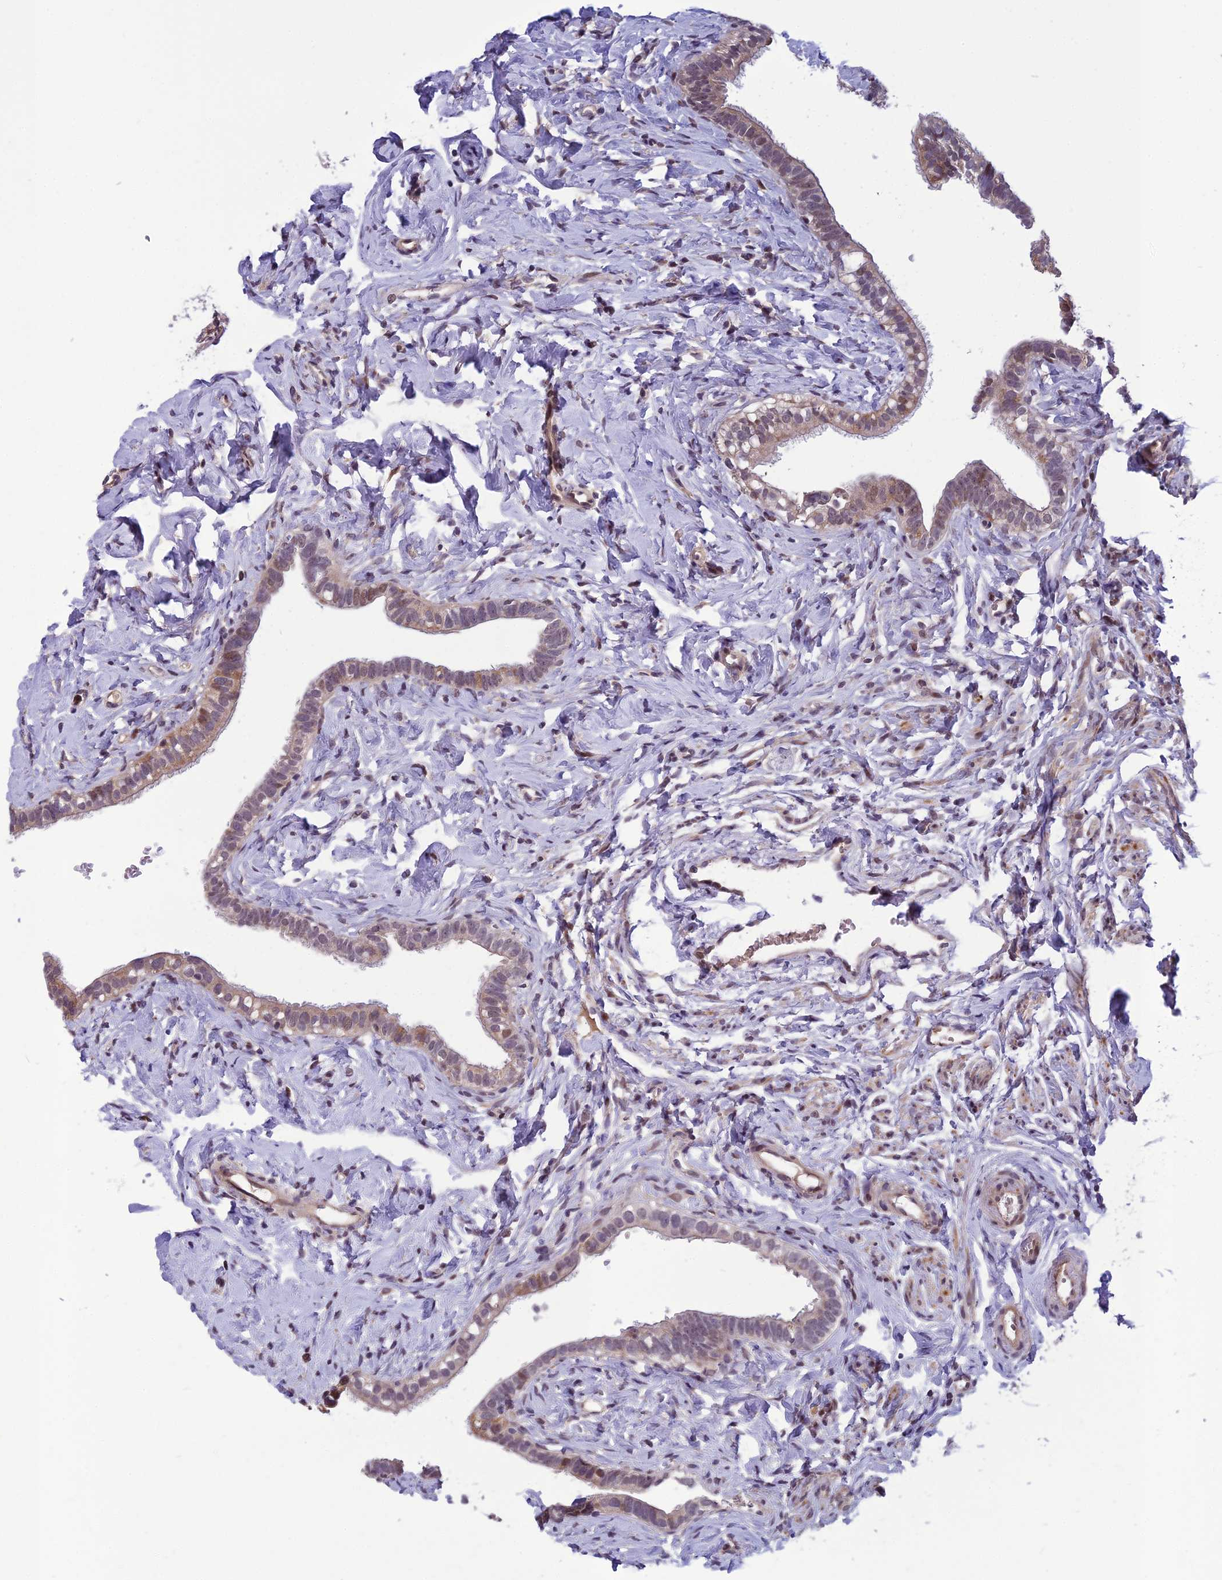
{"staining": {"intensity": "weak", "quantity": "25%-75%", "location": "nuclear"}, "tissue": "fallopian tube", "cell_type": "Glandular cells", "image_type": "normal", "snomed": [{"axis": "morphology", "description": "Normal tissue, NOS"}, {"axis": "topography", "description": "Fallopian tube"}], "caption": "Immunohistochemical staining of normal fallopian tube exhibits low levels of weak nuclear expression in approximately 25%-75% of glandular cells.", "gene": "FBRS", "patient": {"sex": "female", "age": 66}}